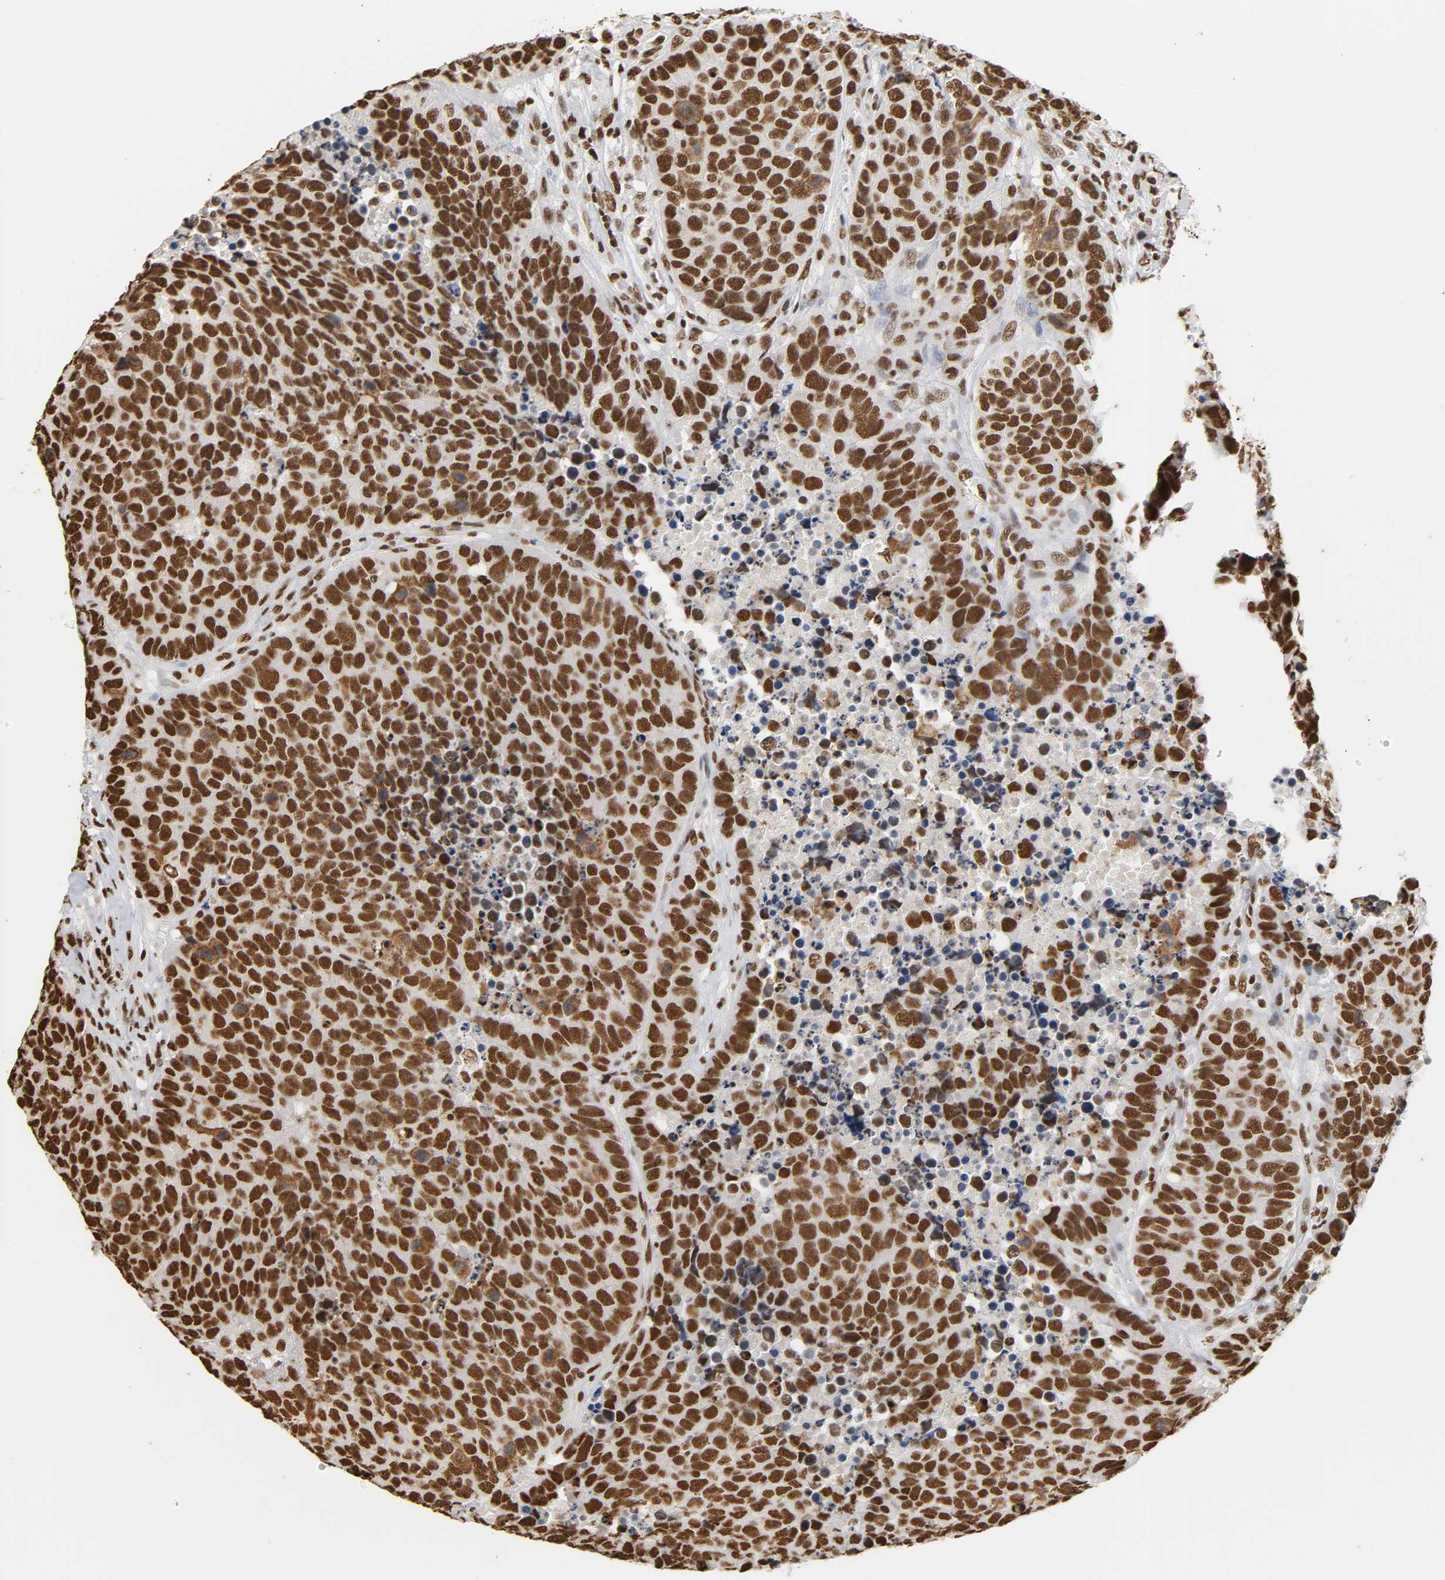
{"staining": {"intensity": "strong", "quantity": ">75%", "location": "nuclear"}, "tissue": "carcinoid", "cell_type": "Tumor cells", "image_type": "cancer", "snomed": [{"axis": "morphology", "description": "Carcinoid, malignant, NOS"}, {"axis": "topography", "description": "Lung"}], "caption": "A brown stain labels strong nuclear expression of a protein in human malignant carcinoid tumor cells.", "gene": "HNRNPC", "patient": {"sex": "male", "age": 60}}